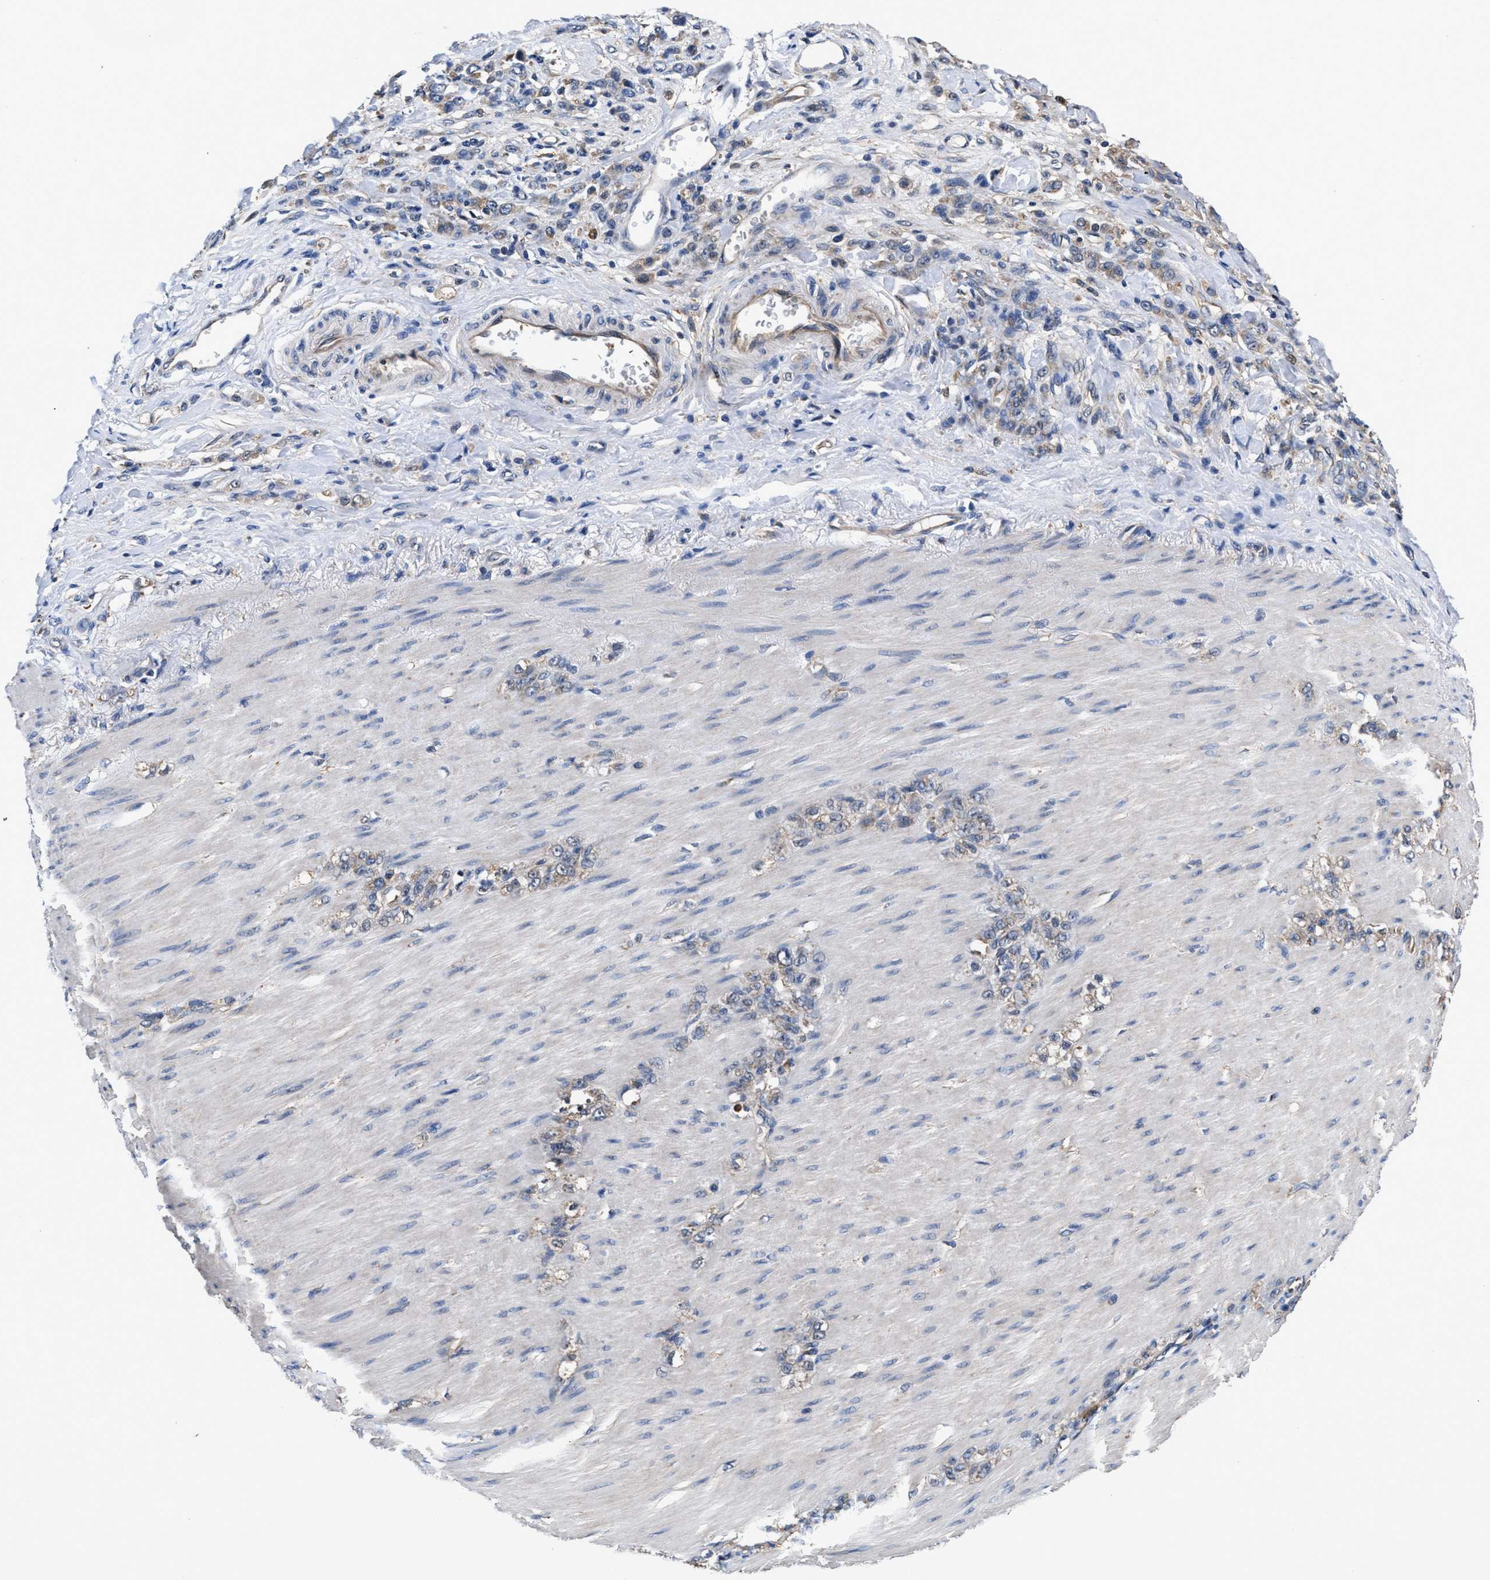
{"staining": {"intensity": "moderate", "quantity": "<25%", "location": "cytoplasmic/membranous"}, "tissue": "stomach cancer", "cell_type": "Tumor cells", "image_type": "cancer", "snomed": [{"axis": "morphology", "description": "Normal tissue, NOS"}, {"axis": "morphology", "description": "Adenocarcinoma, NOS"}, {"axis": "topography", "description": "Stomach"}], "caption": "Immunohistochemistry of human adenocarcinoma (stomach) shows low levels of moderate cytoplasmic/membranous expression in about <25% of tumor cells. The staining was performed using DAB (3,3'-diaminobenzidine) to visualize the protein expression in brown, while the nuclei were stained in blue with hematoxylin (Magnification: 20x).", "gene": "ACLY", "patient": {"sex": "male", "age": 82}}